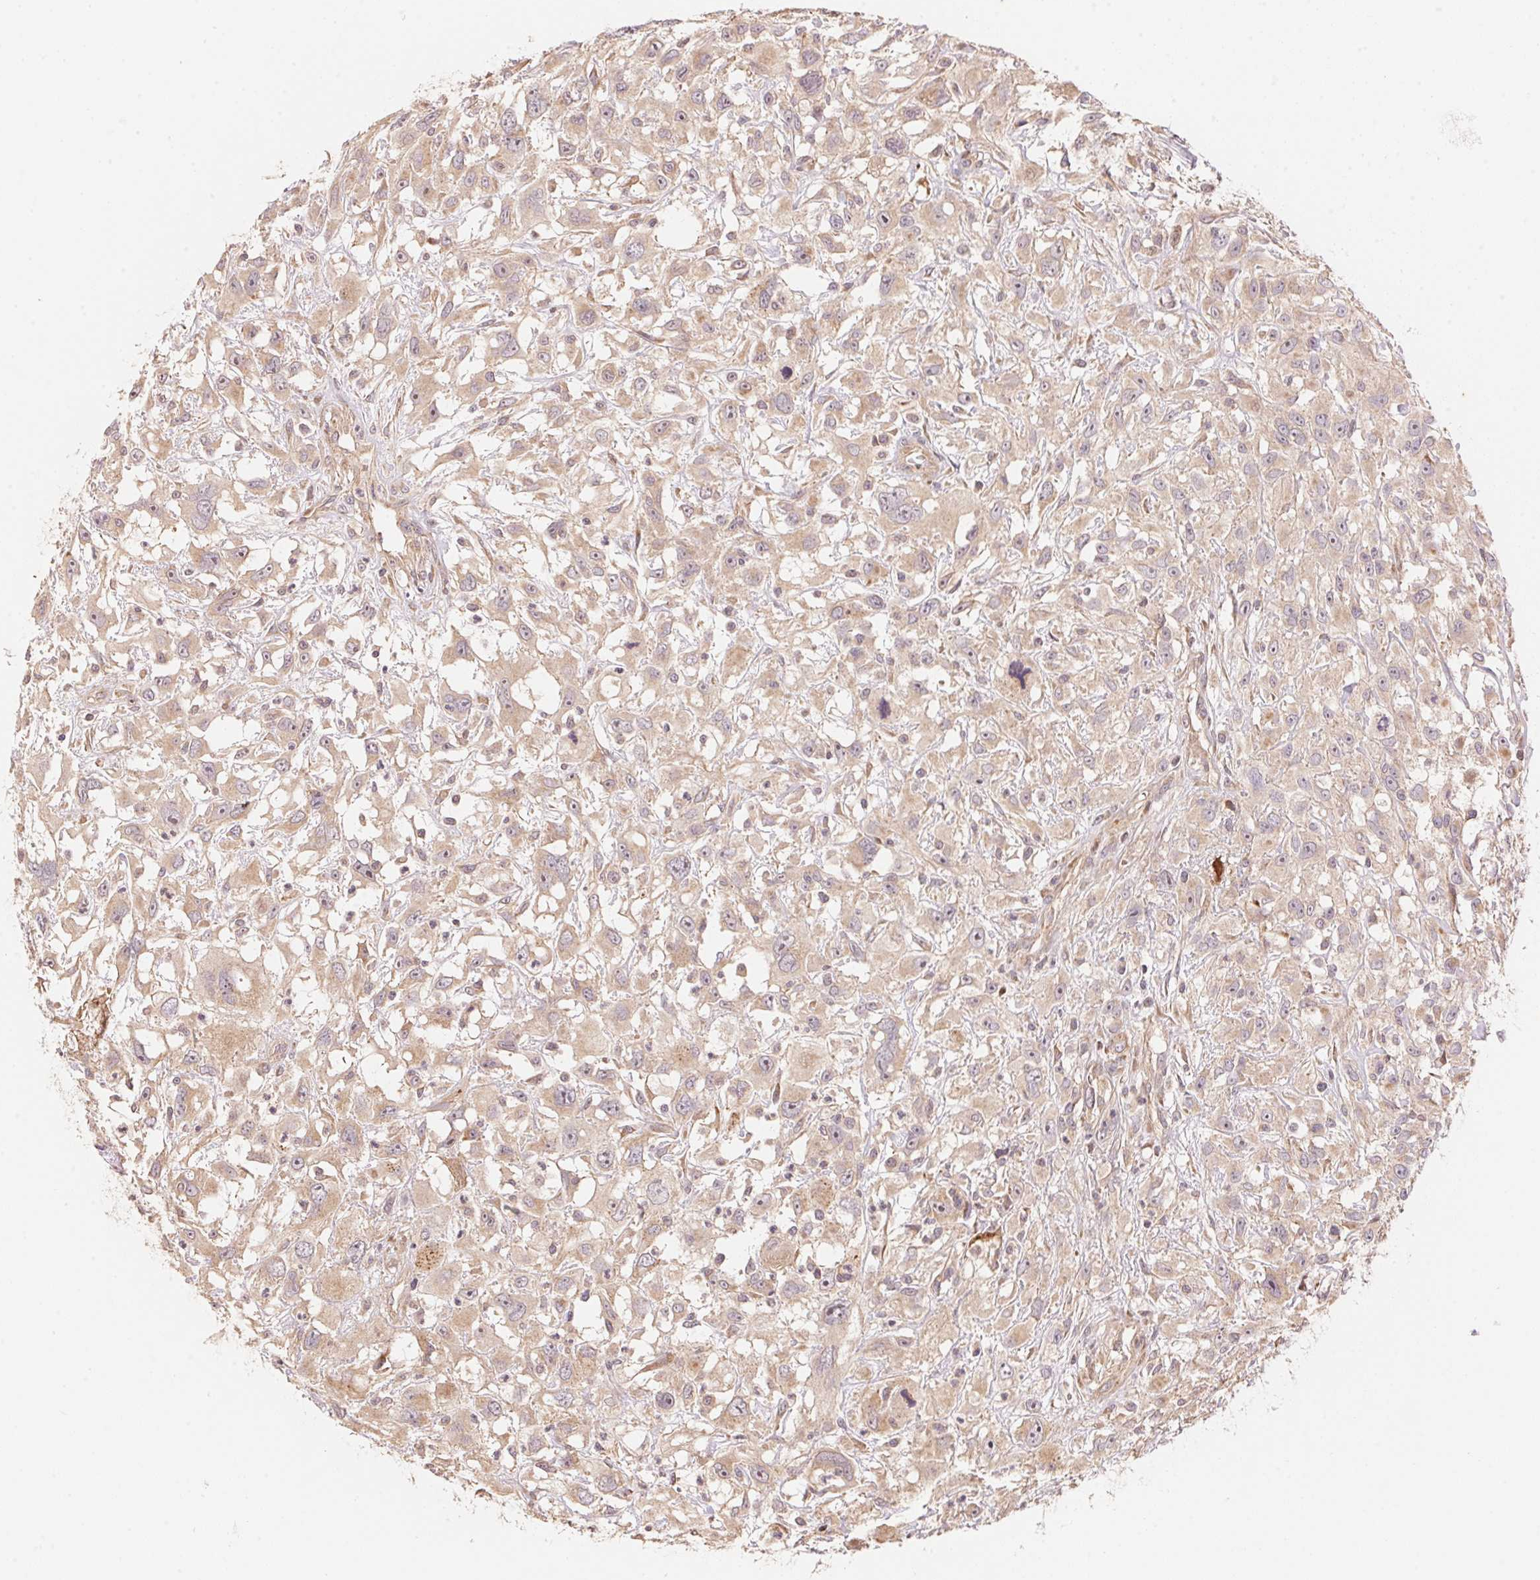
{"staining": {"intensity": "weak", "quantity": ">75%", "location": "cytoplasmic/membranous"}, "tissue": "head and neck cancer", "cell_type": "Tumor cells", "image_type": "cancer", "snomed": [{"axis": "morphology", "description": "Squamous cell carcinoma, NOS"}, {"axis": "morphology", "description": "Squamous cell carcinoma, metastatic, NOS"}, {"axis": "topography", "description": "Oral tissue"}, {"axis": "topography", "description": "Head-Neck"}], "caption": "Head and neck cancer (metastatic squamous cell carcinoma) tissue displays weak cytoplasmic/membranous staining in about >75% of tumor cells, visualized by immunohistochemistry.", "gene": "TNIP2", "patient": {"sex": "female", "age": 85}}